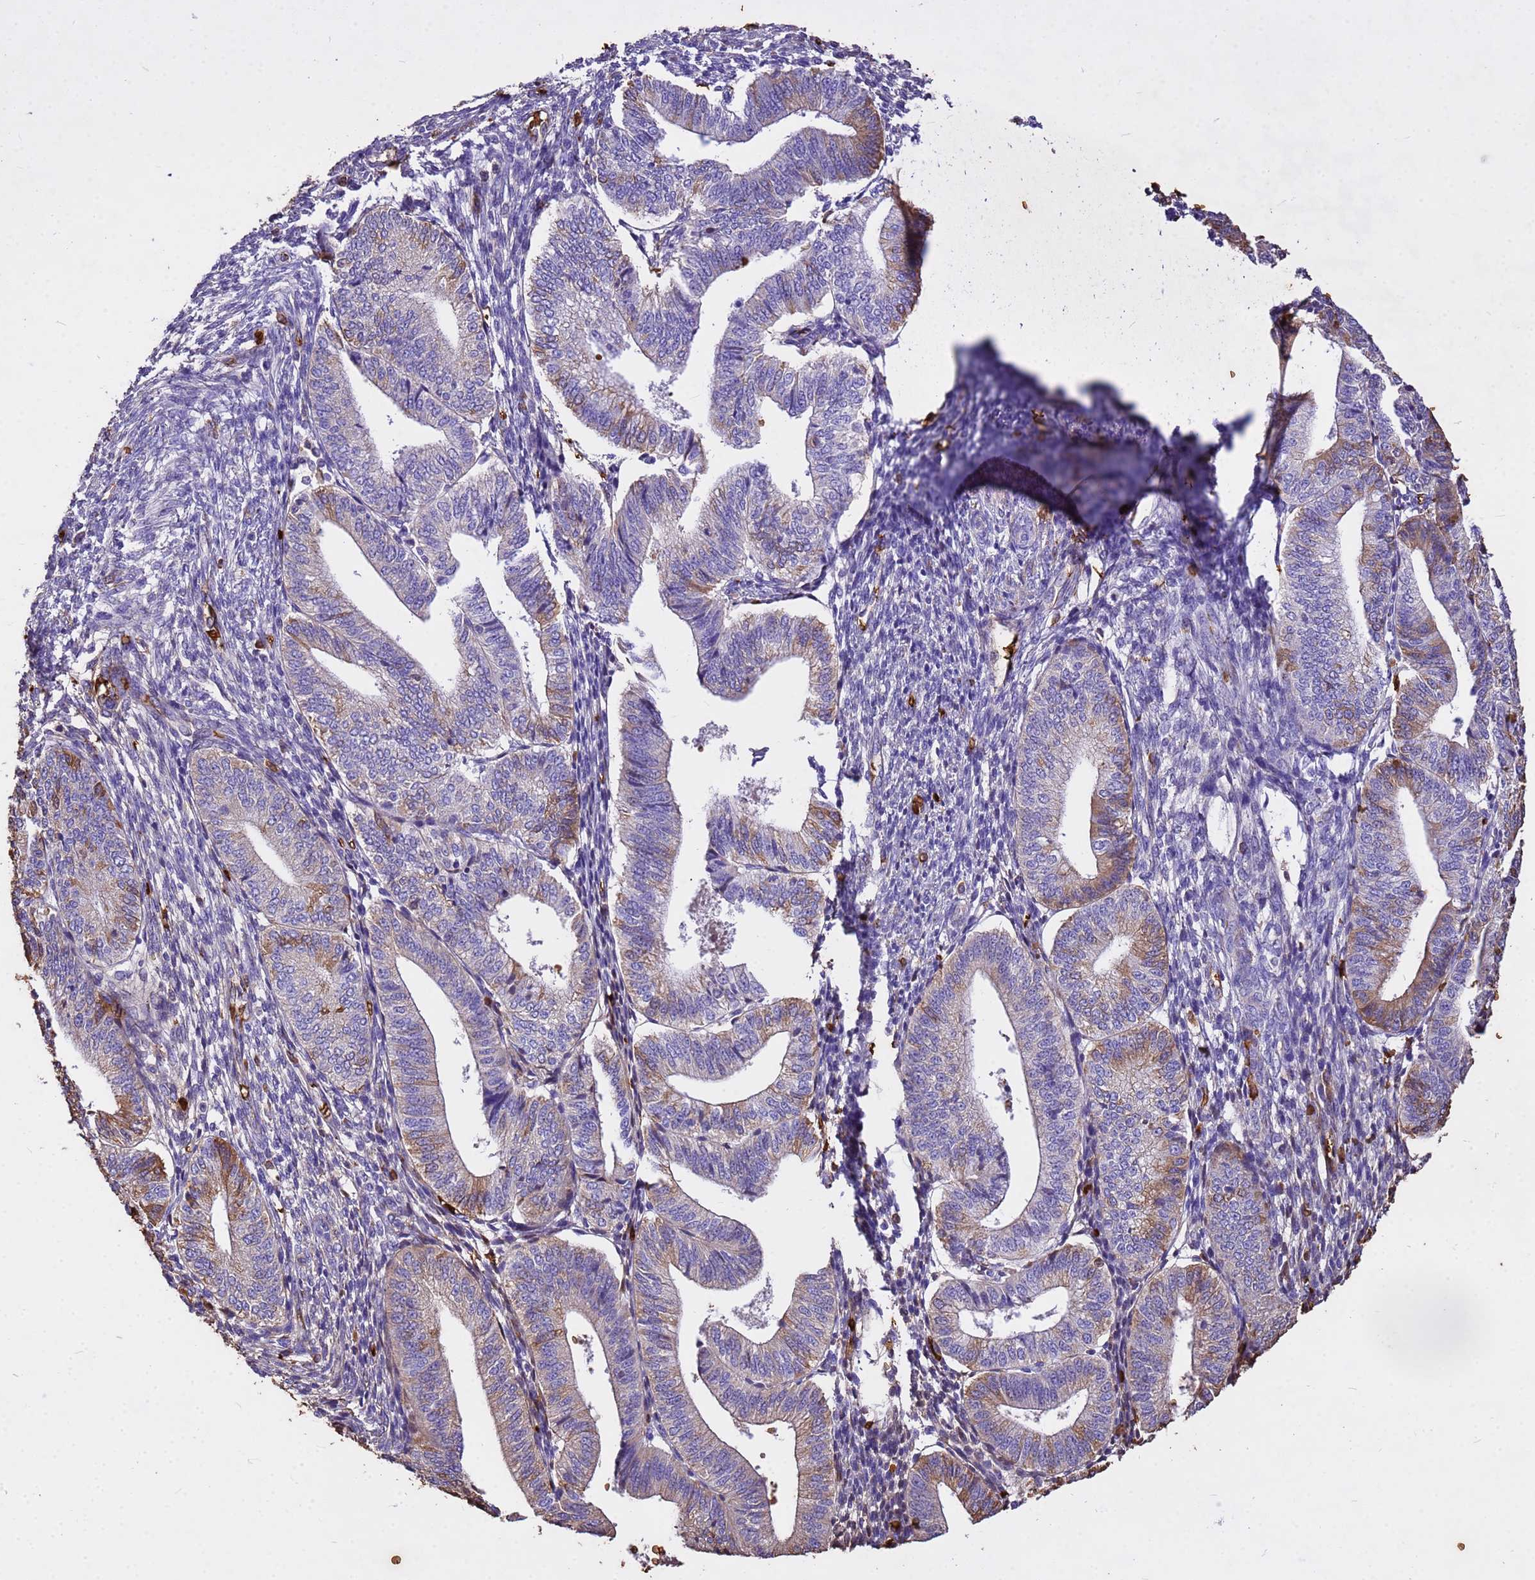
{"staining": {"intensity": "weak", "quantity": "25%-75%", "location": "cytoplasmic/membranous"}, "tissue": "endometrium", "cell_type": "Cells in endometrial stroma", "image_type": "normal", "snomed": [{"axis": "morphology", "description": "Normal tissue, NOS"}, {"axis": "topography", "description": "Endometrium"}], "caption": "Endometrium stained for a protein reveals weak cytoplasmic/membranous positivity in cells in endometrial stroma.", "gene": "HBA1", "patient": {"sex": "female", "age": 34}}